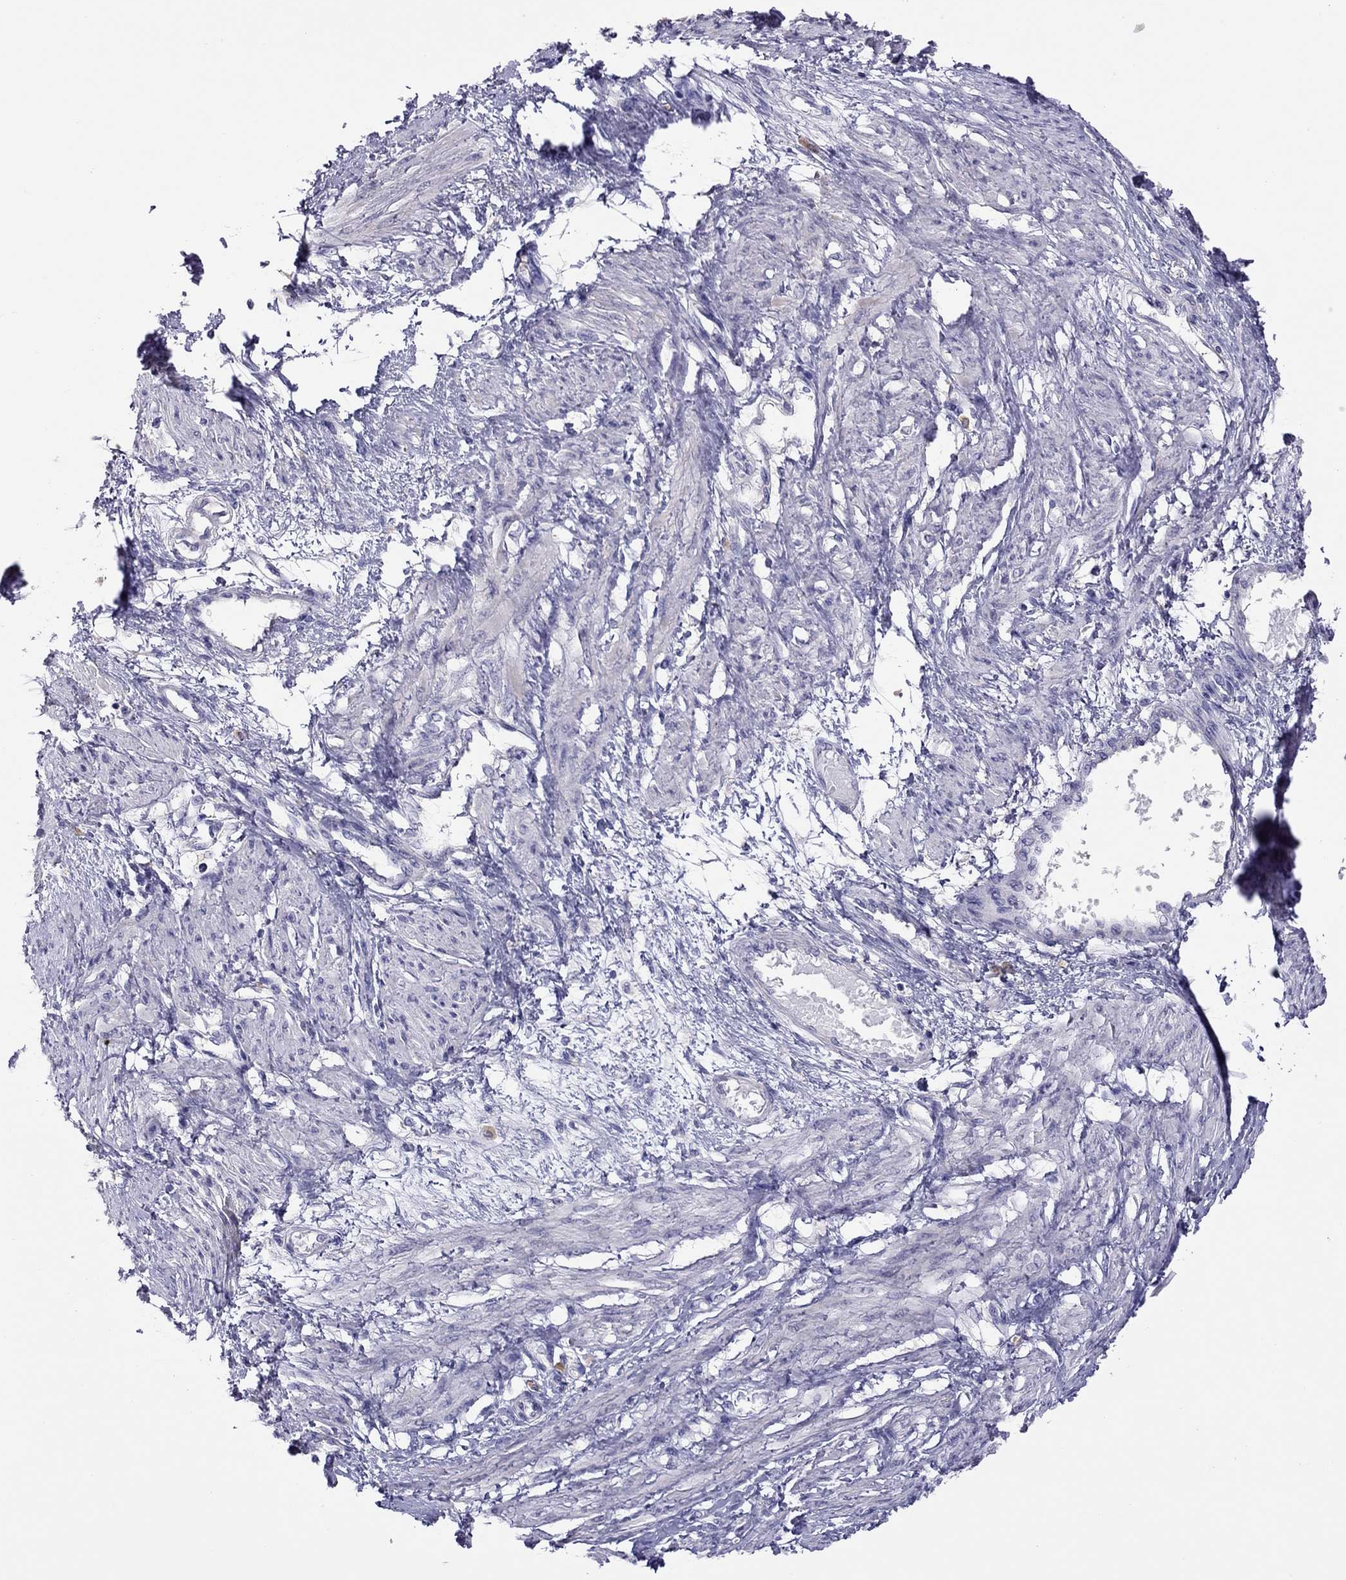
{"staining": {"intensity": "negative", "quantity": "none", "location": "none"}, "tissue": "smooth muscle", "cell_type": "Smooth muscle cells", "image_type": "normal", "snomed": [{"axis": "morphology", "description": "Normal tissue, NOS"}, {"axis": "topography", "description": "Smooth muscle"}, {"axis": "topography", "description": "Uterus"}], "caption": "High magnification brightfield microscopy of benign smooth muscle stained with DAB (brown) and counterstained with hematoxylin (blue): smooth muscle cells show no significant positivity. The staining was performed using DAB to visualize the protein expression in brown, while the nuclei were stained in blue with hematoxylin (Magnification: 20x).", "gene": "ALOX15B", "patient": {"sex": "female", "age": 39}}